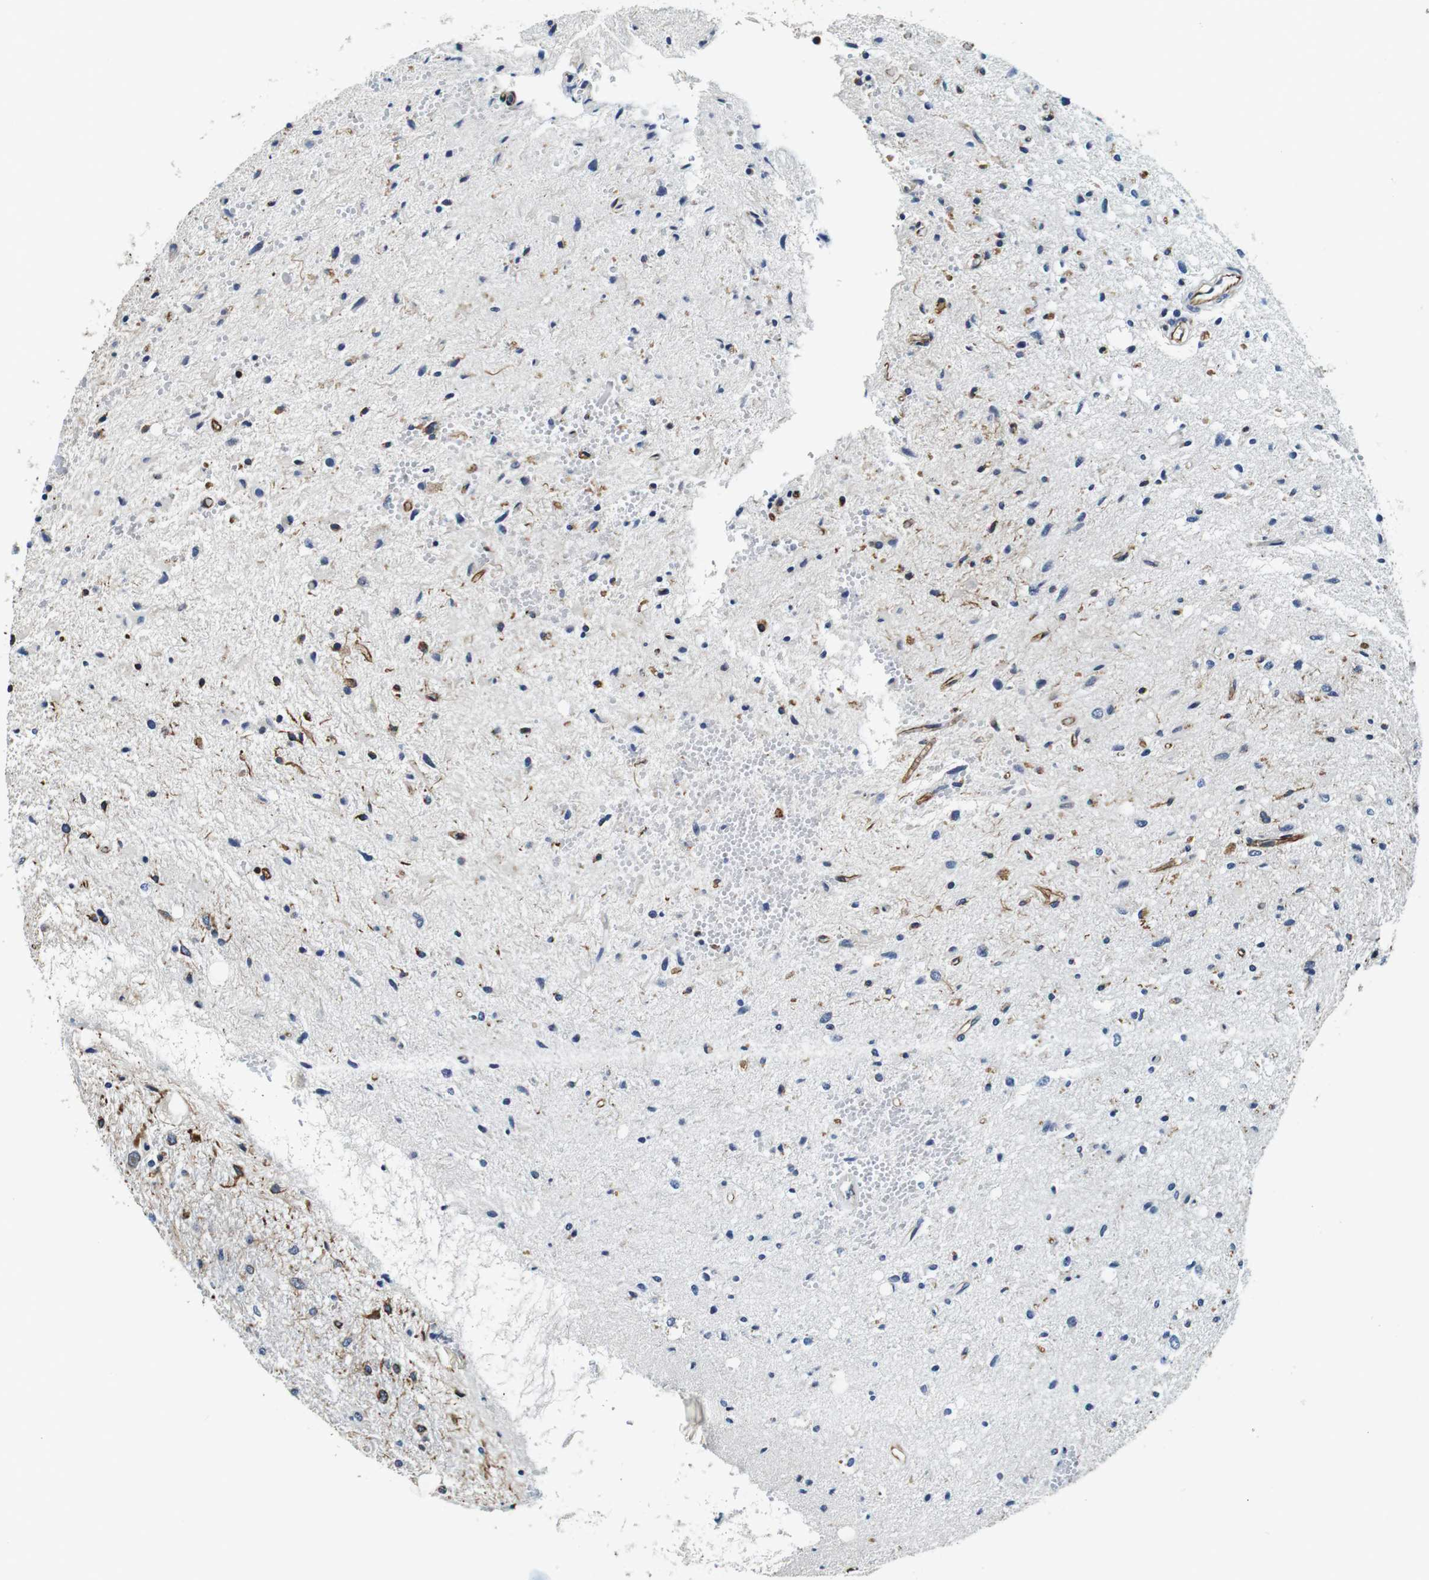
{"staining": {"intensity": "negative", "quantity": "none", "location": "none"}, "tissue": "glioma", "cell_type": "Tumor cells", "image_type": "cancer", "snomed": [{"axis": "morphology", "description": "Glioma, malignant, Low grade"}, {"axis": "topography", "description": "Brain"}], "caption": "The immunohistochemistry image has no significant staining in tumor cells of malignant glioma (low-grade) tissue.", "gene": "GJE1", "patient": {"sex": "male", "age": 77}}